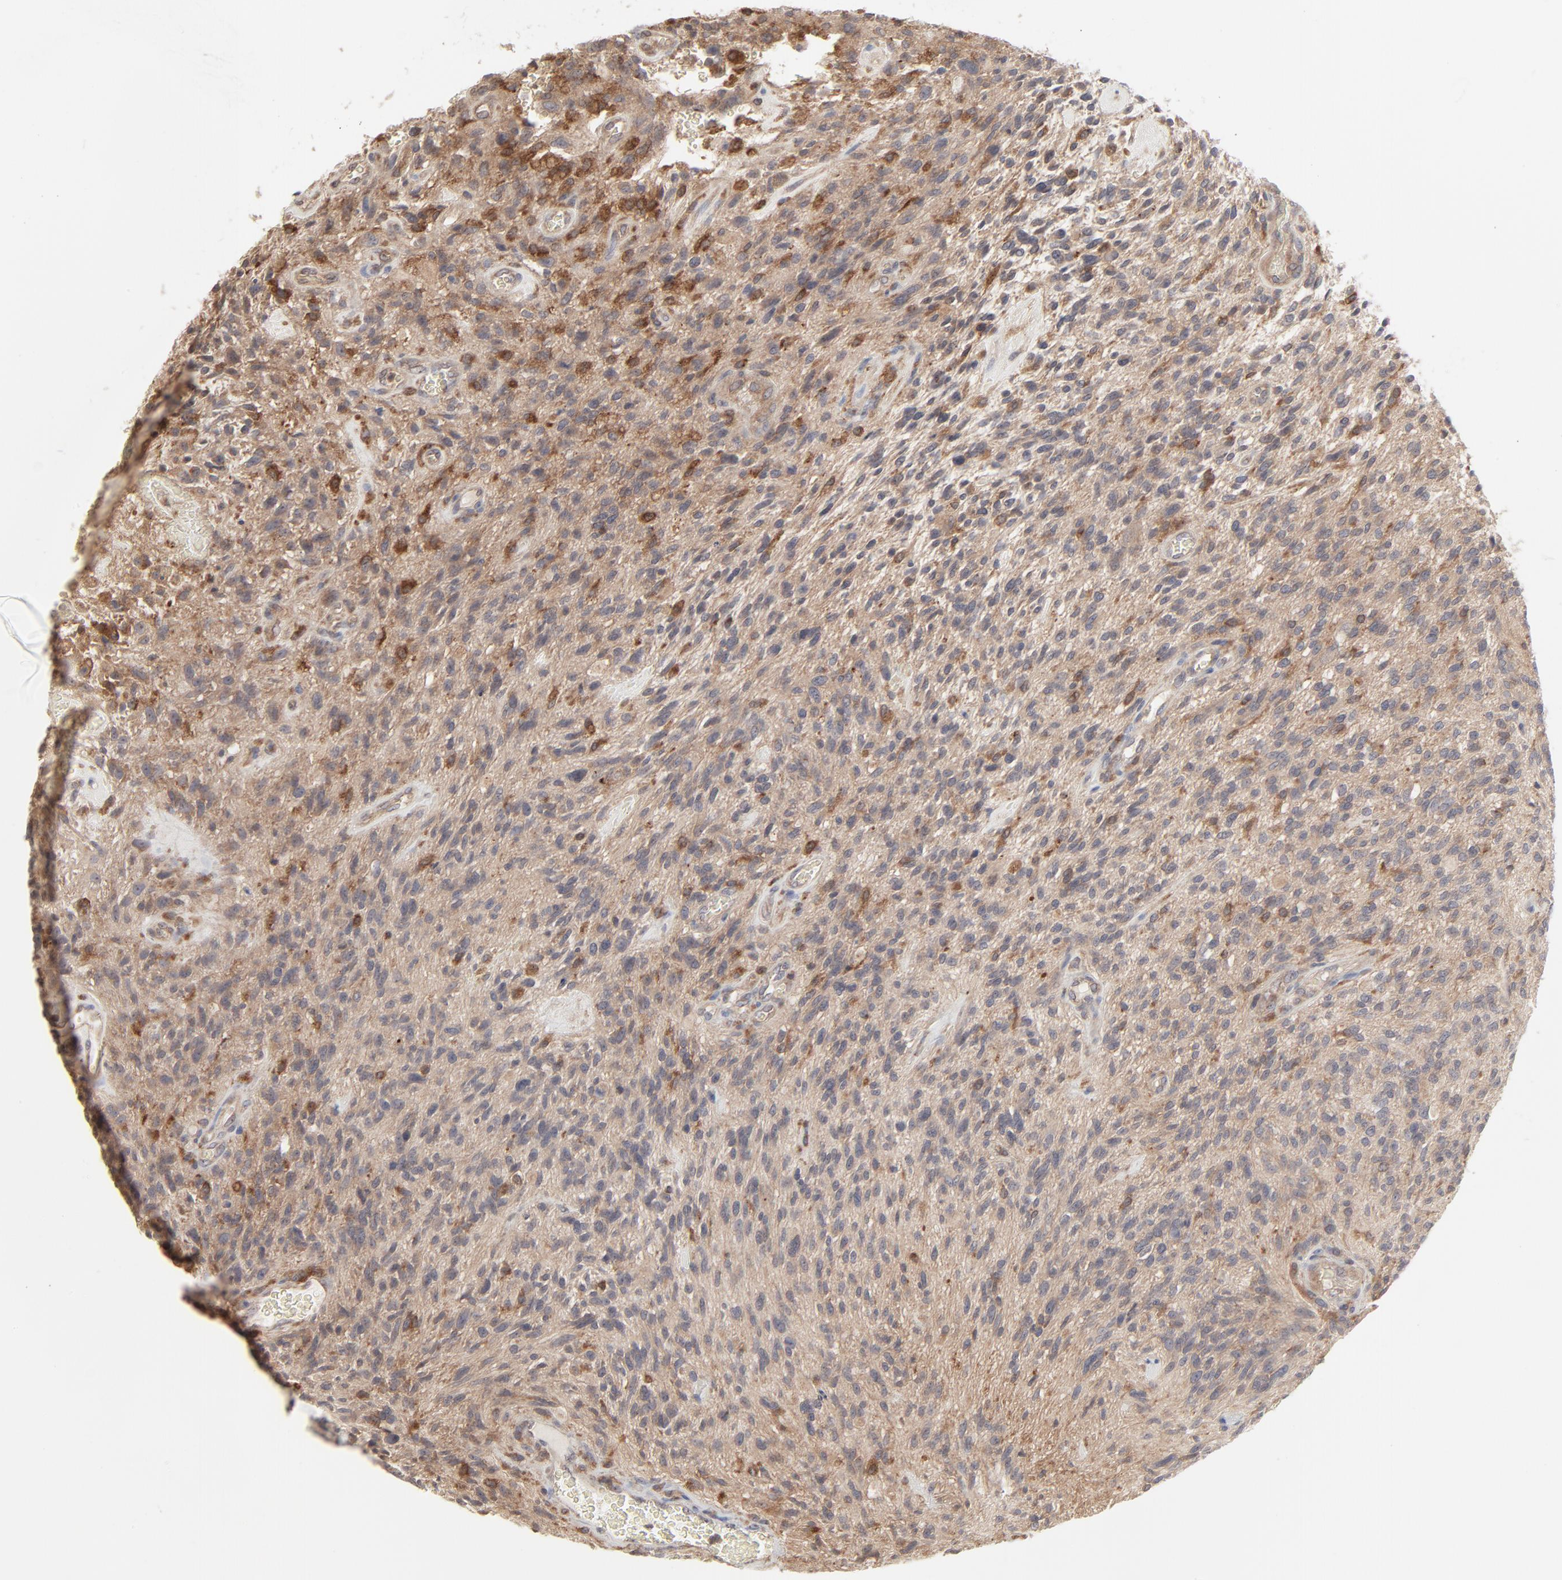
{"staining": {"intensity": "moderate", "quantity": ">75%", "location": "cytoplasmic/membranous"}, "tissue": "glioma", "cell_type": "Tumor cells", "image_type": "cancer", "snomed": [{"axis": "morphology", "description": "Normal tissue, NOS"}, {"axis": "morphology", "description": "Glioma, malignant, High grade"}, {"axis": "topography", "description": "Cerebral cortex"}], "caption": "Moderate cytoplasmic/membranous staining for a protein is present in approximately >75% of tumor cells of glioma using IHC.", "gene": "RAB5C", "patient": {"sex": "male", "age": 75}}